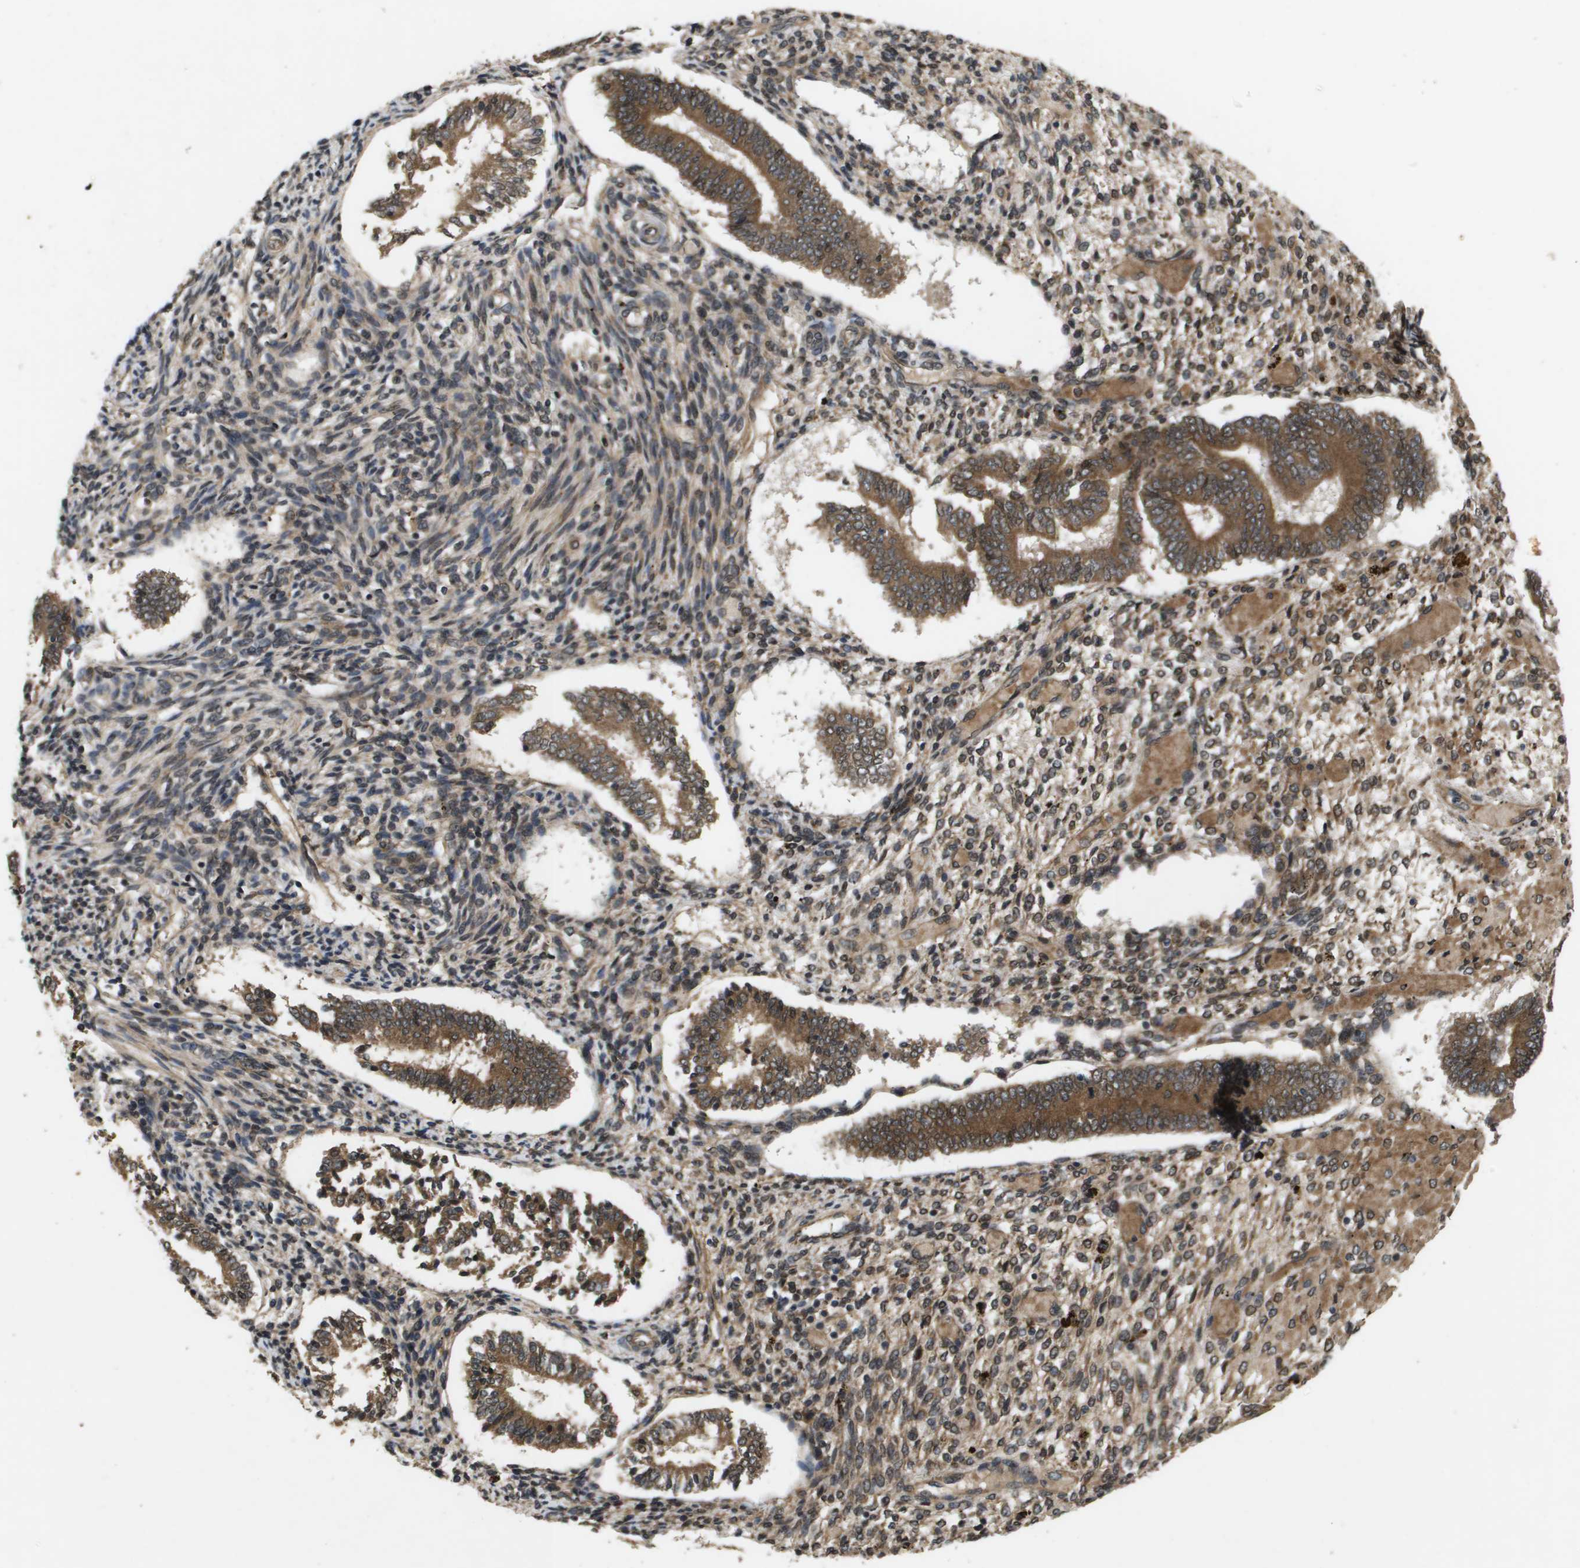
{"staining": {"intensity": "moderate", "quantity": ">75%", "location": "cytoplasmic/membranous"}, "tissue": "endometrium", "cell_type": "Cells in endometrial stroma", "image_type": "normal", "snomed": [{"axis": "morphology", "description": "Normal tissue, NOS"}, {"axis": "topography", "description": "Endometrium"}], "caption": "Endometrium stained with DAB (3,3'-diaminobenzidine) immunohistochemistry exhibits medium levels of moderate cytoplasmic/membranous positivity in approximately >75% of cells in endometrial stroma. The staining was performed using DAB (3,3'-diaminobenzidine), with brown indicating positive protein expression. Nuclei are stained blue with hematoxylin.", "gene": "SPTLC1", "patient": {"sex": "female", "age": 42}}